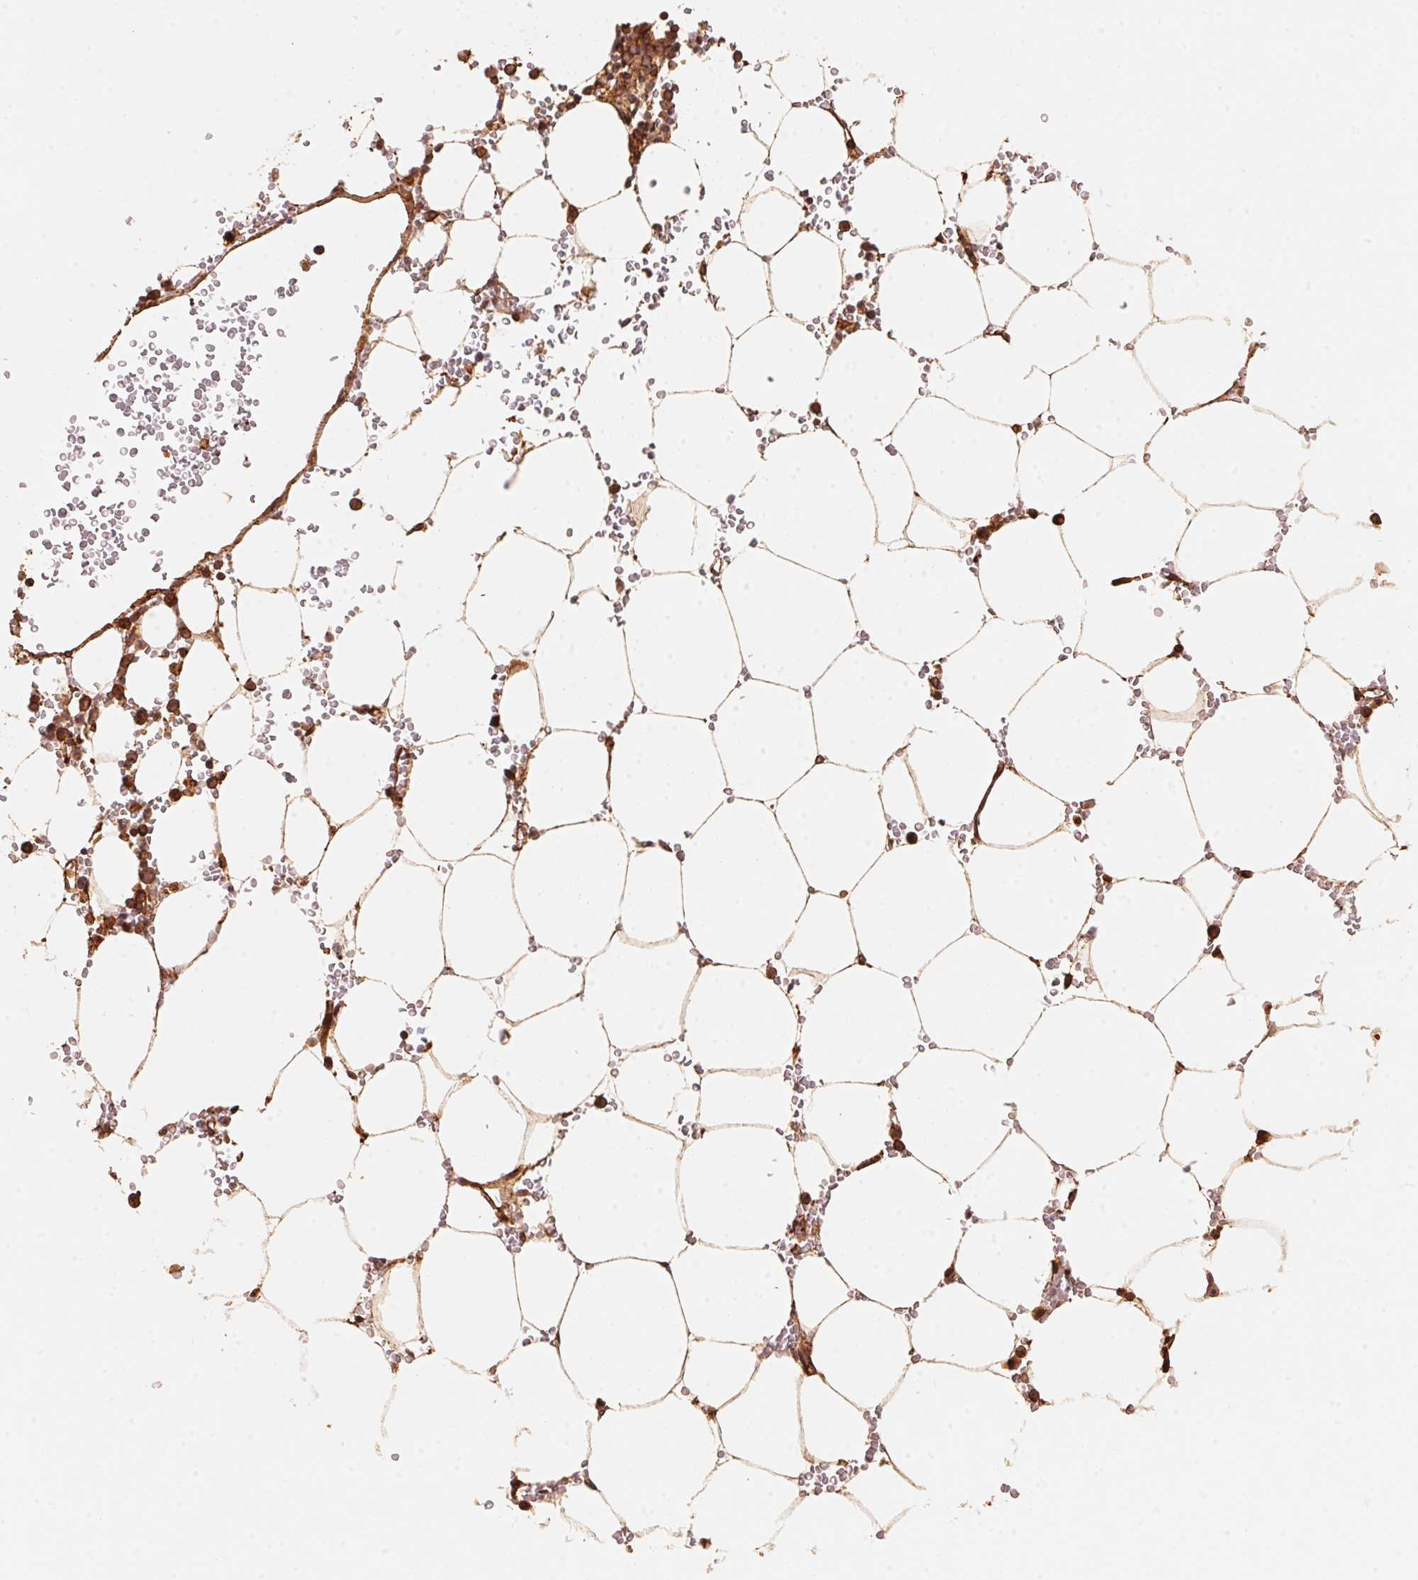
{"staining": {"intensity": "strong", "quantity": "25%-75%", "location": "cytoplasmic/membranous"}, "tissue": "bone marrow", "cell_type": "Hematopoietic cells", "image_type": "normal", "snomed": [{"axis": "morphology", "description": "Normal tissue, NOS"}, {"axis": "topography", "description": "Bone marrow"}], "caption": "A brown stain highlights strong cytoplasmic/membranous expression of a protein in hematopoietic cells of unremarkable bone marrow. The protein of interest is stained brown, and the nuclei are stained in blue (DAB IHC with brightfield microscopy, high magnification).", "gene": "FRAS1", "patient": {"sex": "female", "age": 52}}